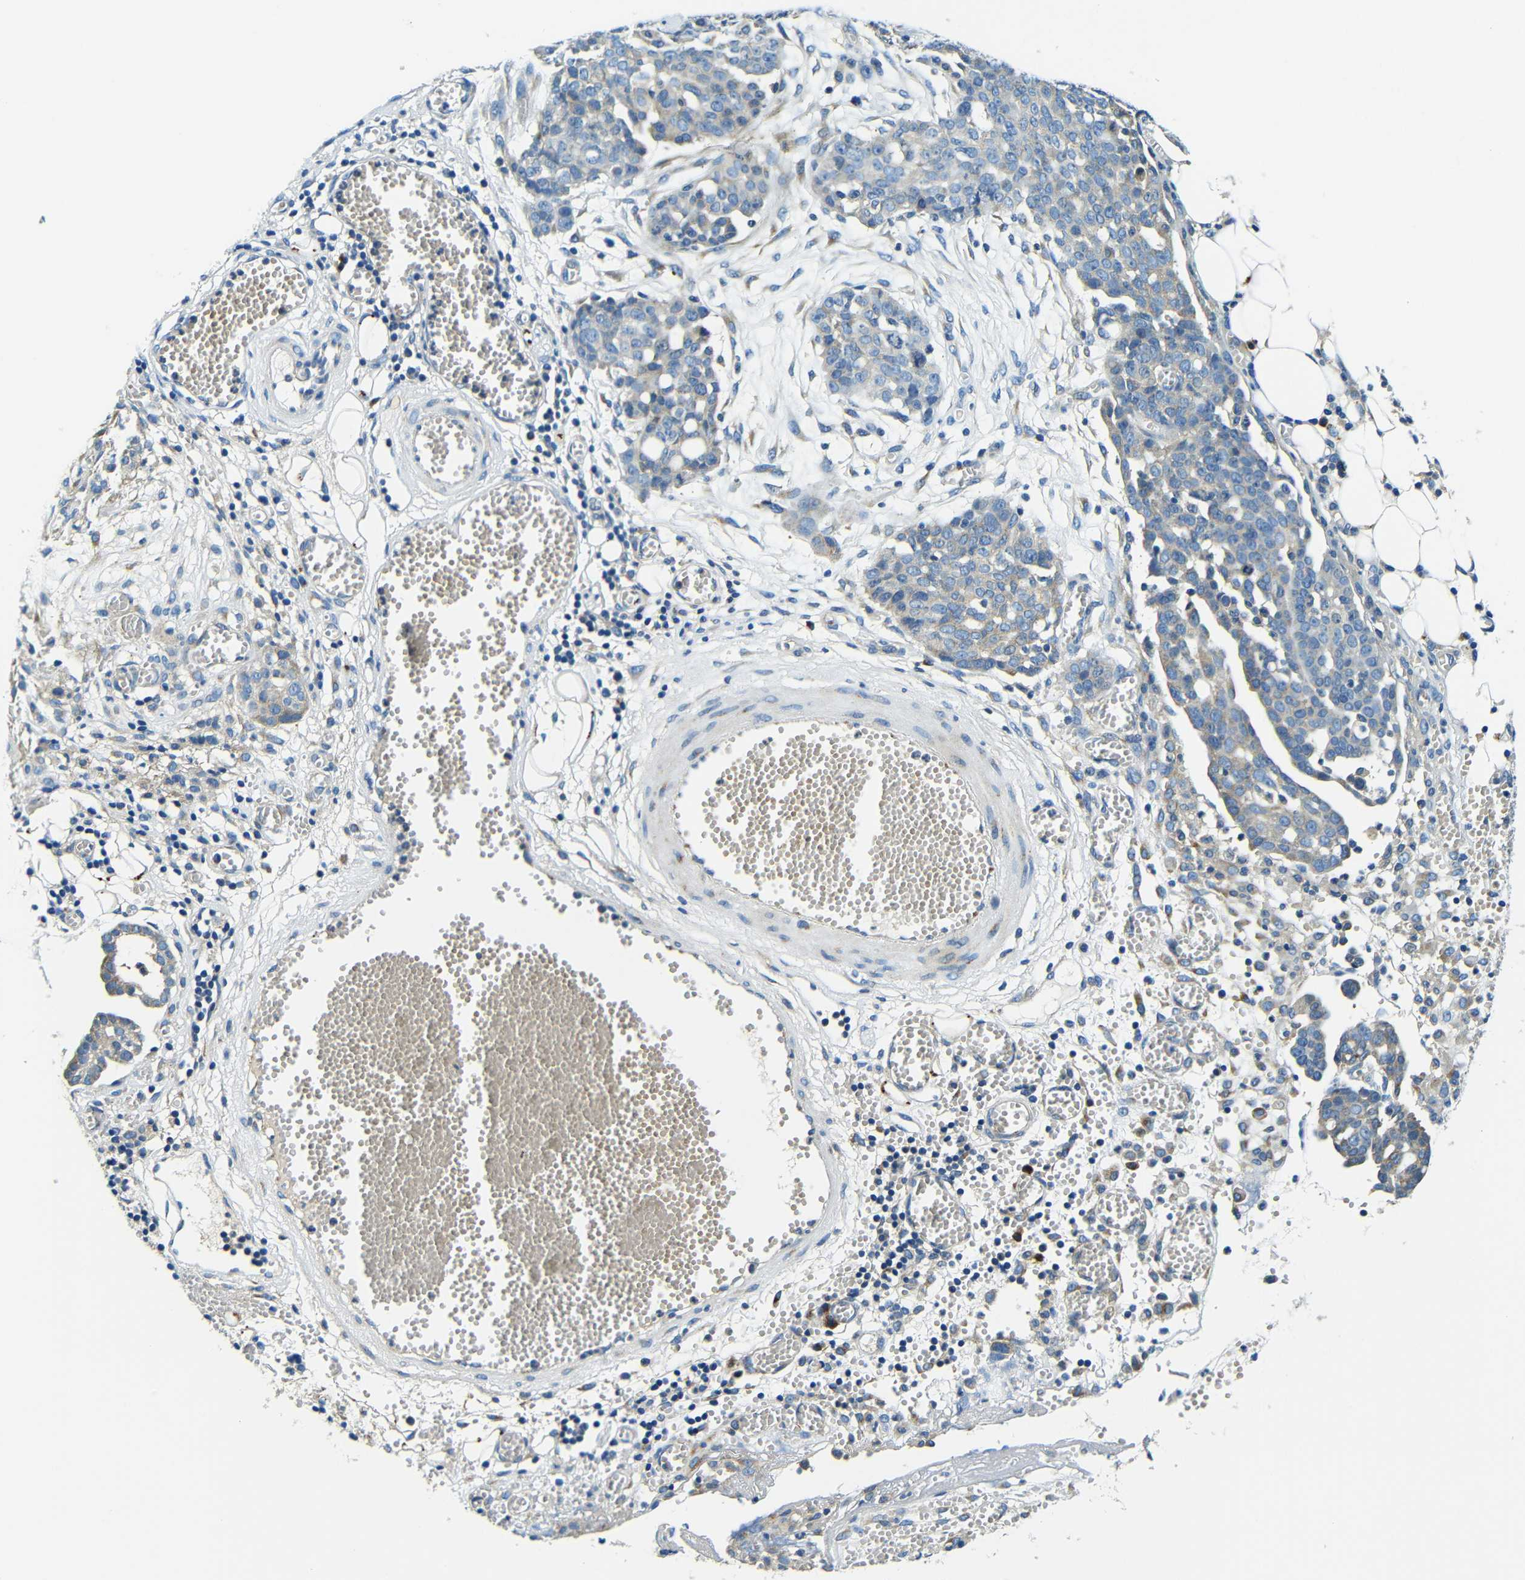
{"staining": {"intensity": "weak", "quantity": "<25%", "location": "cytoplasmic/membranous"}, "tissue": "ovarian cancer", "cell_type": "Tumor cells", "image_type": "cancer", "snomed": [{"axis": "morphology", "description": "Cystadenocarcinoma, serous, NOS"}, {"axis": "topography", "description": "Soft tissue"}, {"axis": "topography", "description": "Ovary"}], "caption": "Human ovarian cancer stained for a protein using IHC demonstrates no positivity in tumor cells.", "gene": "USO1", "patient": {"sex": "female", "age": 57}}